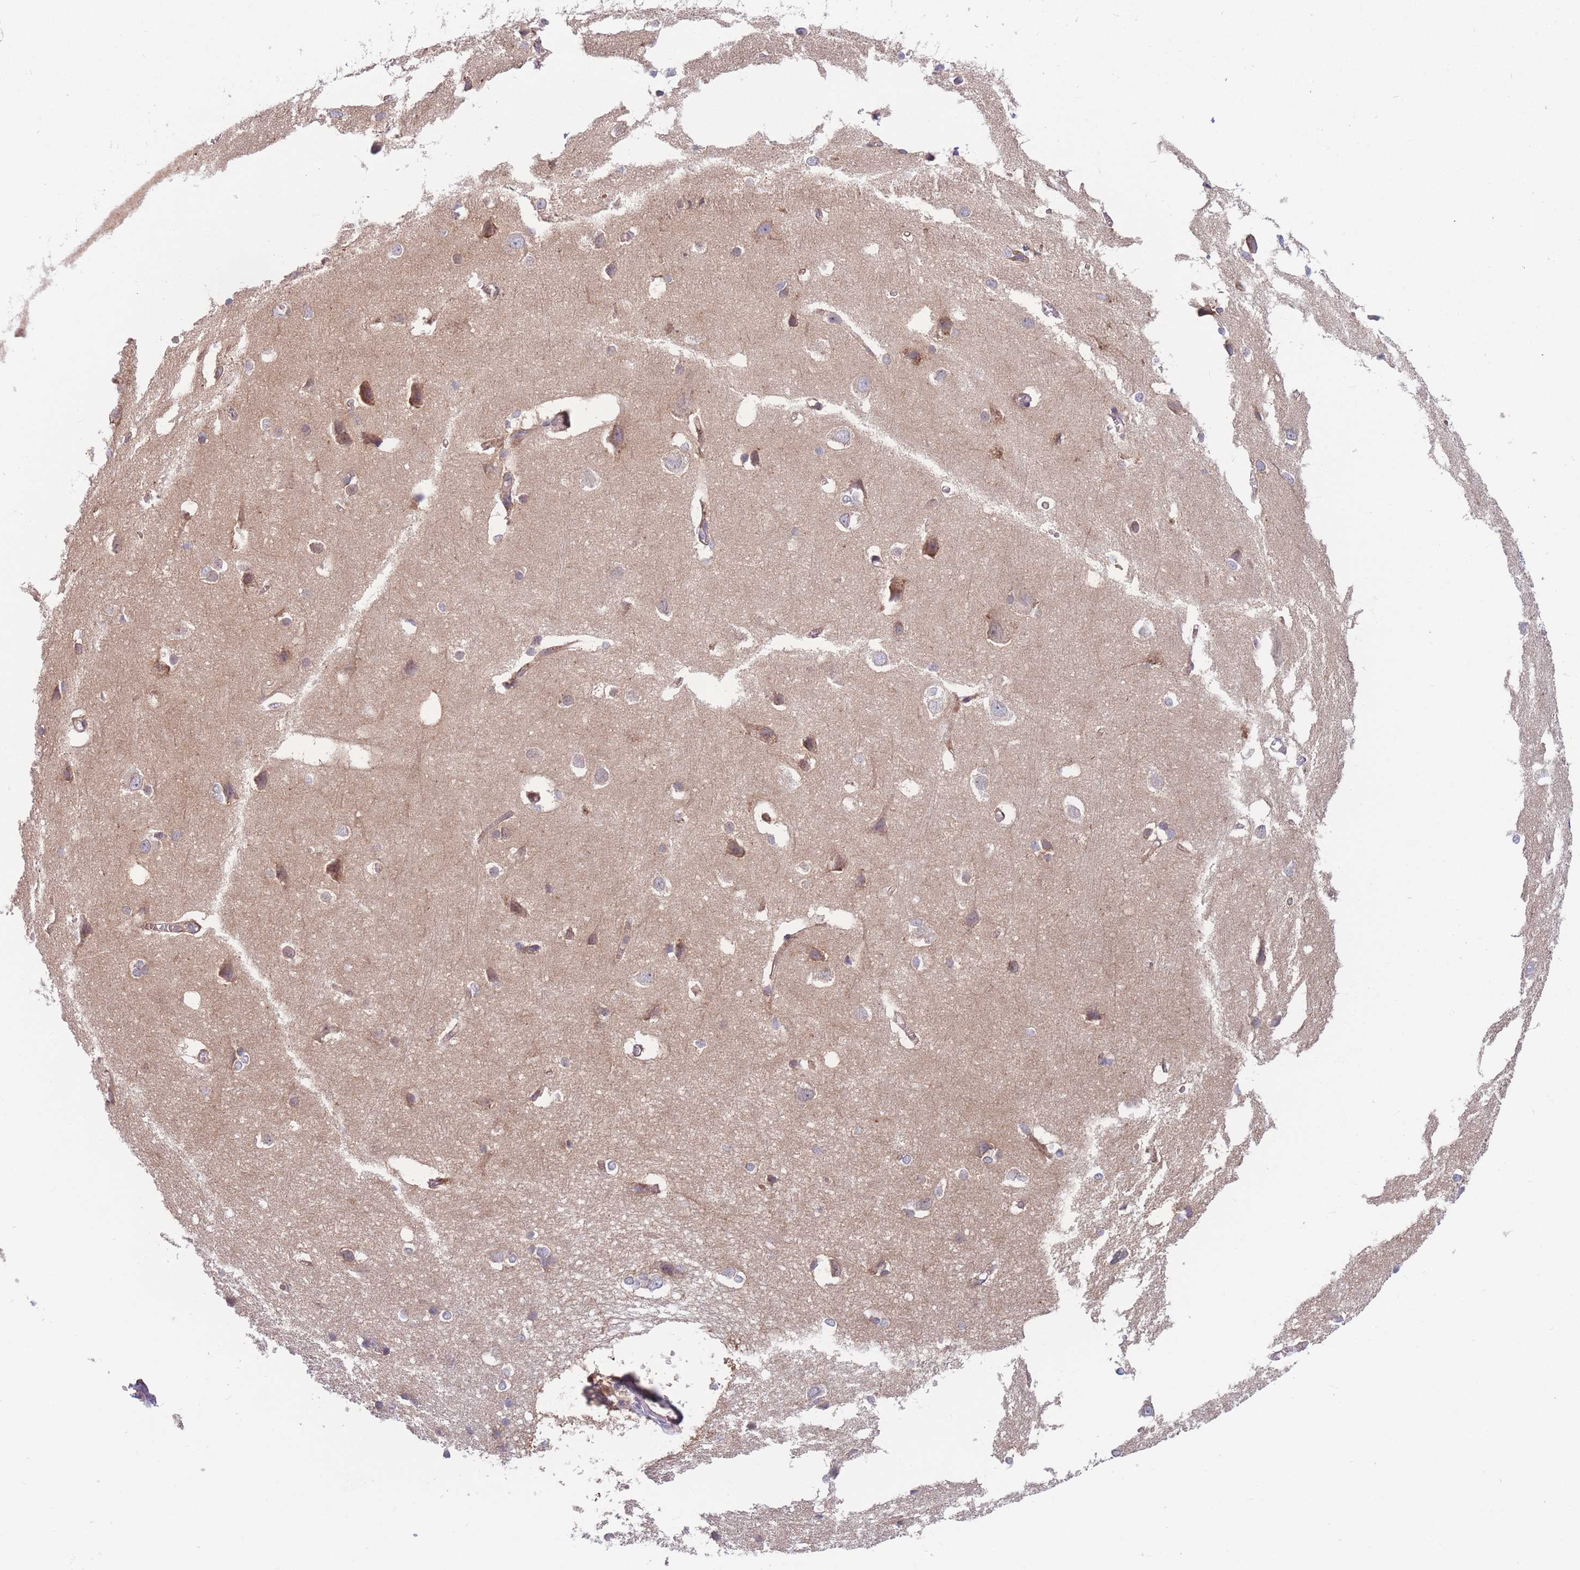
{"staining": {"intensity": "weak", "quantity": ">75%", "location": "cytoplasmic/membranous"}, "tissue": "cerebral cortex", "cell_type": "Endothelial cells", "image_type": "normal", "snomed": [{"axis": "morphology", "description": "Normal tissue, NOS"}, {"axis": "topography", "description": "Cerebral cortex"}], "caption": "This photomicrograph reveals unremarkable cerebral cortex stained with immunohistochemistry (IHC) to label a protein in brown. The cytoplasmic/membranous of endothelial cells show weak positivity for the protein. Nuclei are counter-stained blue.", "gene": "TMEM131L", "patient": {"sex": "male", "age": 37}}